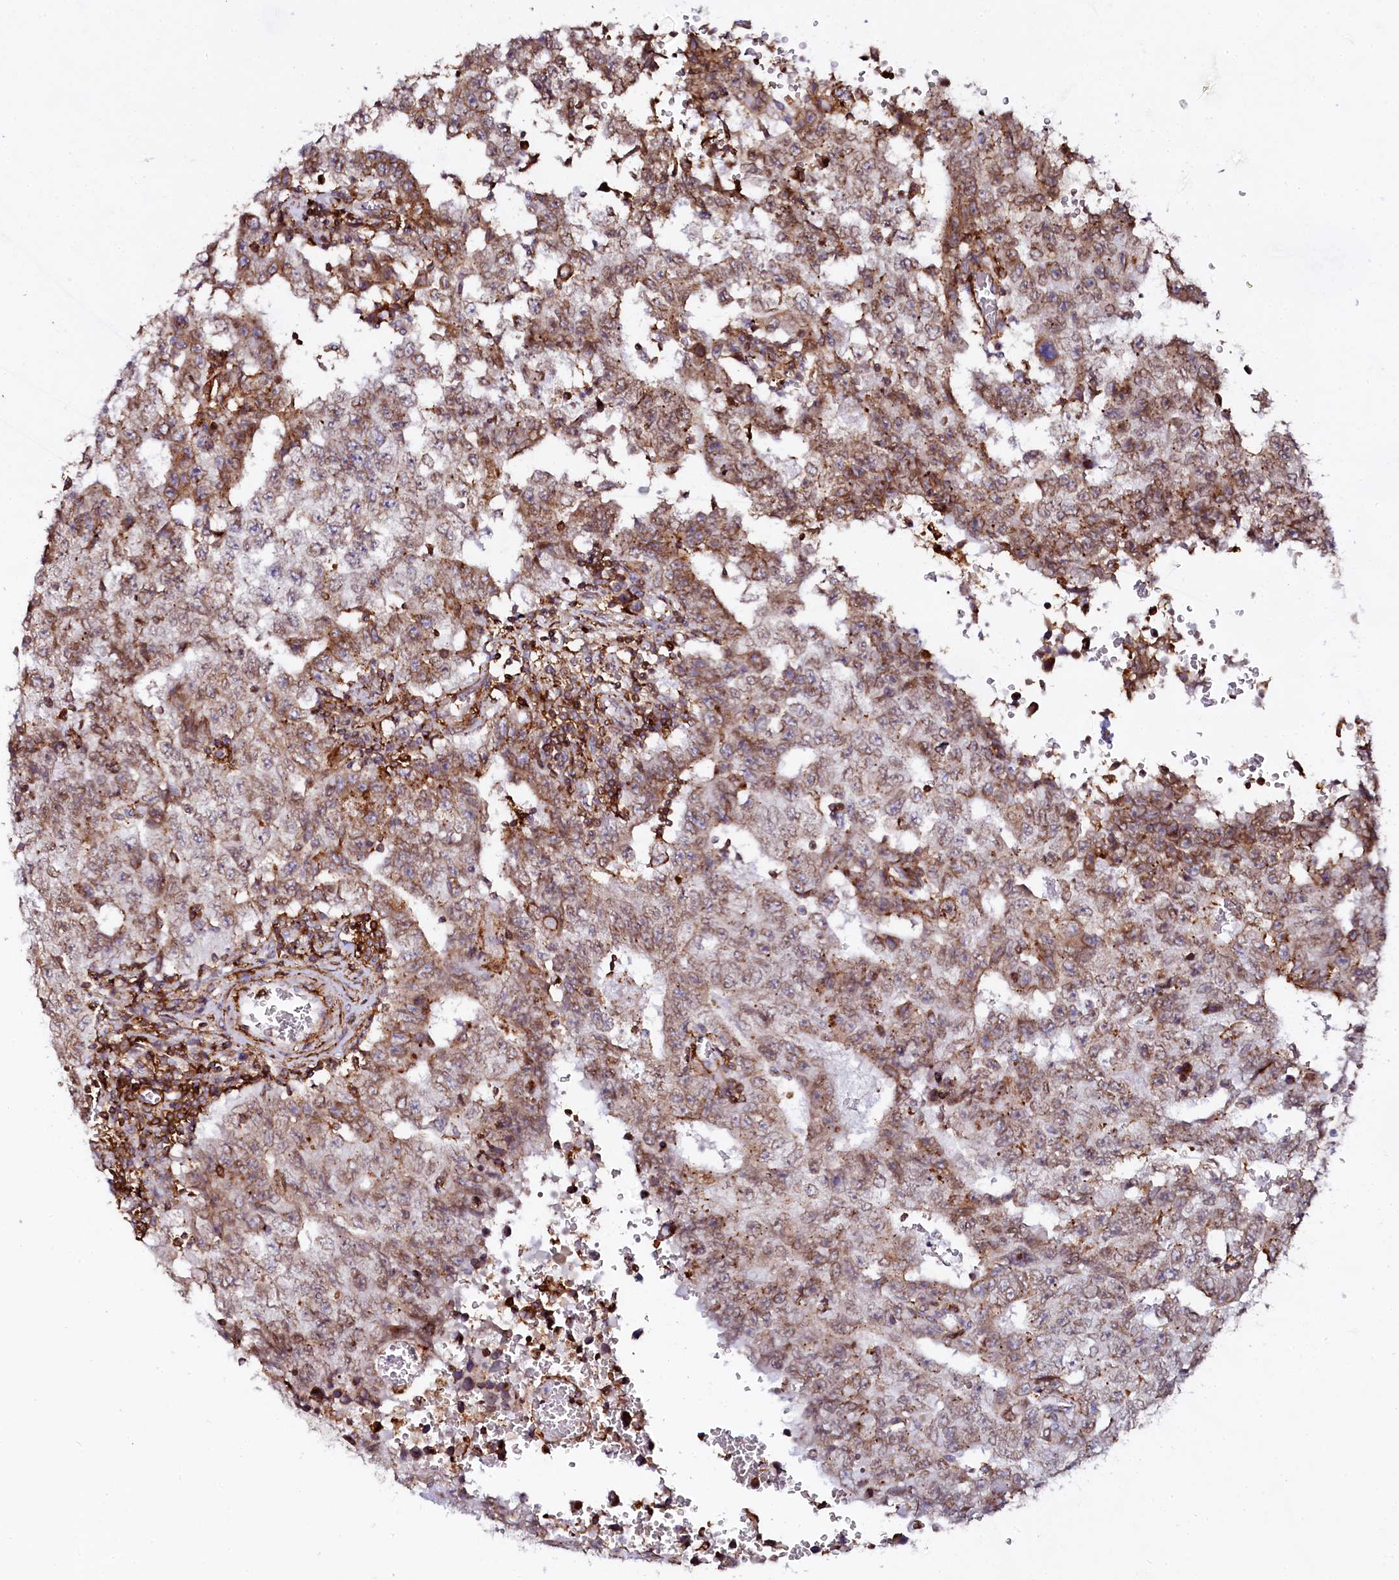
{"staining": {"intensity": "weak", "quantity": ">75%", "location": "cytoplasmic/membranous"}, "tissue": "testis cancer", "cell_type": "Tumor cells", "image_type": "cancer", "snomed": [{"axis": "morphology", "description": "Carcinoma, Embryonal, NOS"}, {"axis": "topography", "description": "Testis"}], "caption": "A high-resolution photomicrograph shows immunohistochemistry (IHC) staining of testis cancer, which demonstrates weak cytoplasmic/membranous positivity in approximately >75% of tumor cells. Nuclei are stained in blue.", "gene": "AAAS", "patient": {"sex": "male", "age": 26}}